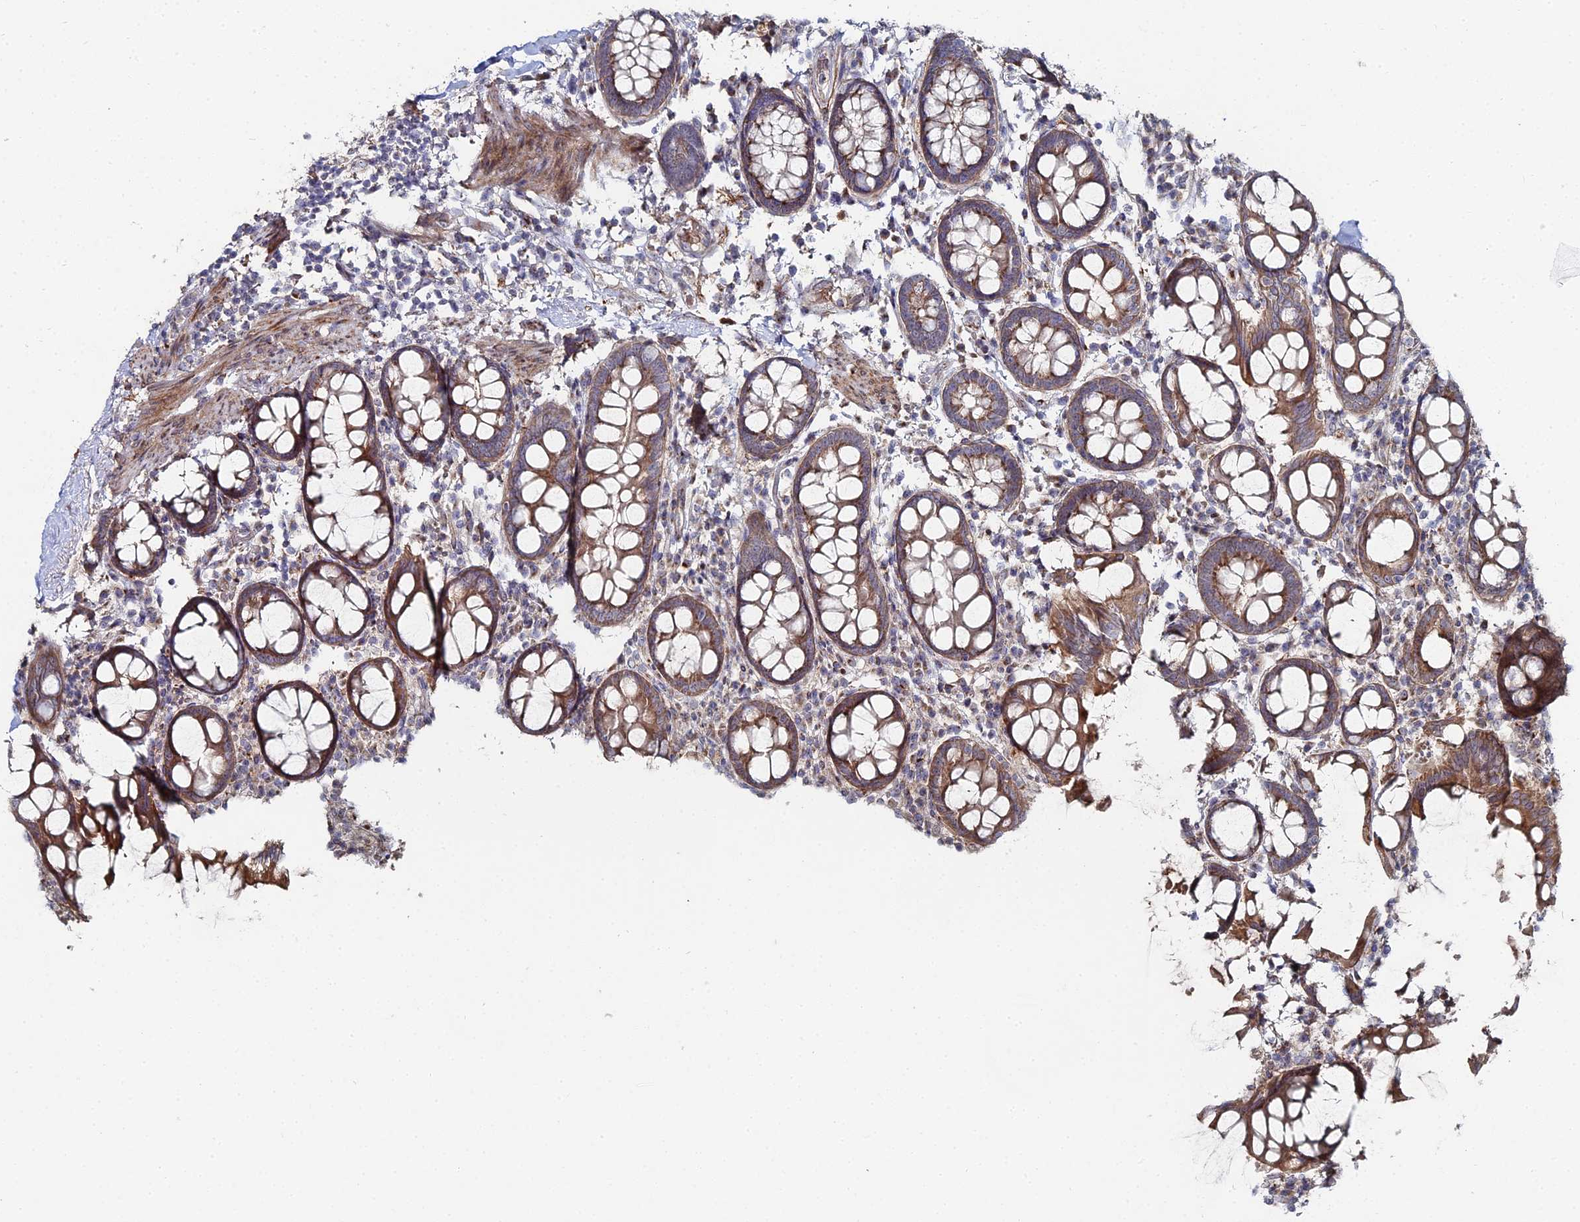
{"staining": {"intensity": "negative", "quantity": "none", "location": "none"}, "tissue": "colon", "cell_type": "Endothelial cells", "image_type": "normal", "snomed": [{"axis": "morphology", "description": "Normal tissue, NOS"}, {"axis": "topography", "description": "Colon"}], "caption": "This photomicrograph is of normal colon stained with IHC to label a protein in brown with the nuclei are counter-stained blue. There is no staining in endothelial cells. (DAB (3,3'-diaminobenzidine) immunohistochemistry visualized using brightfield microscopy, high magnification).", "gene": "SGMS1", "patient": {"sex": "female", "age": 79}}